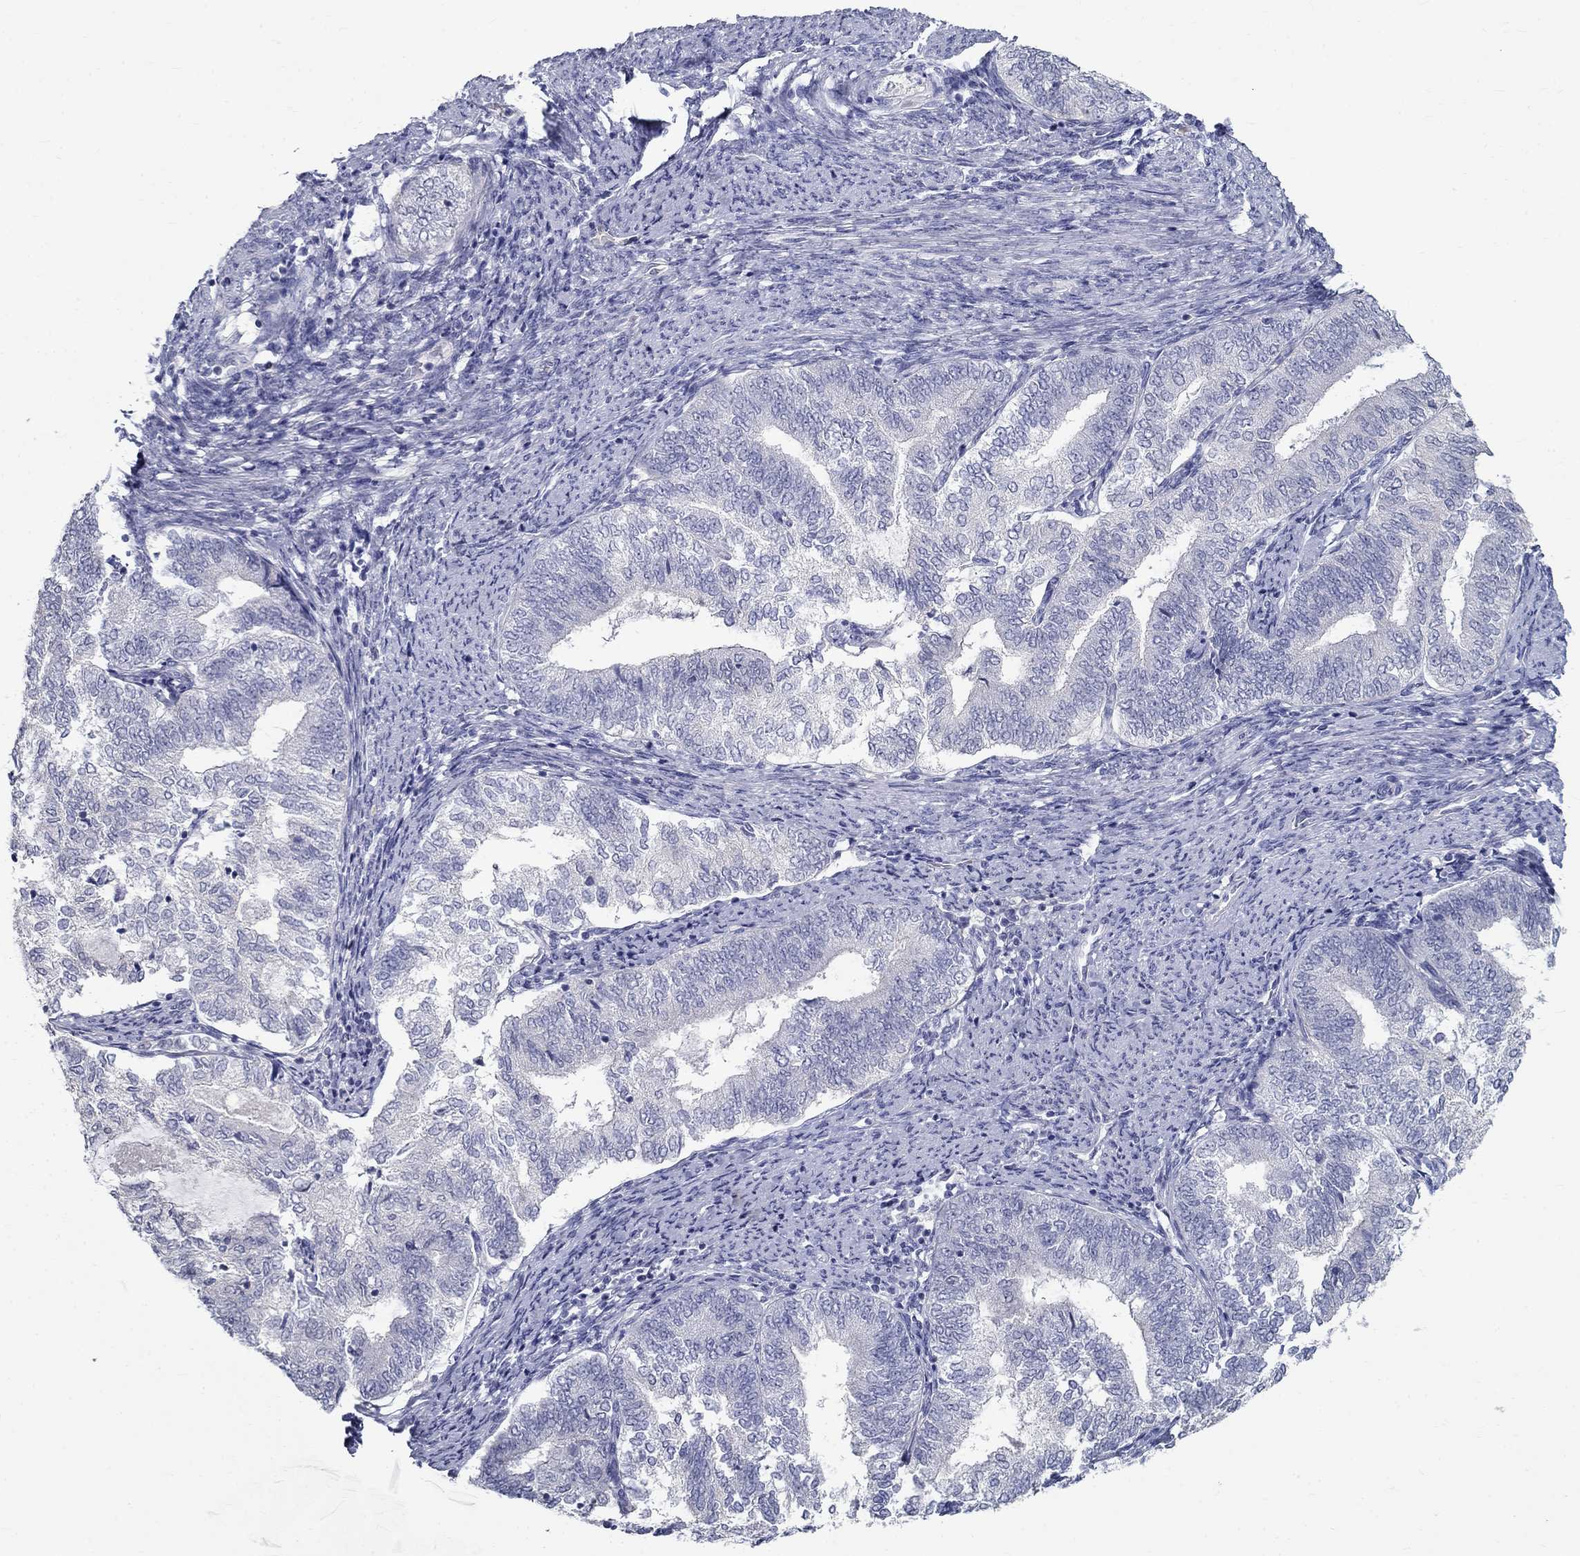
{"staining": {"intensity": "negative", "quantity": "none", "location": "none"}, "tissue": "endometrial cancer", "cell_type": "Tumor cells", "image_type": "cancer", "snomed": [{"axis": "morphology", "description": "Adenocarcinoma, NOS"}, {"axis": "topography", "description": "Endometrium"}], "caption": "DAB immunohistochemical staining of human adenocarcinoma (endometrial) exhibits no significant staining in tumor cells. Brightfield microscopy of immunohistochemistry (IHC) stained with DAB (3,3'-diaminobenzidine) (brown) and hematoxylin (blue), captured at high magnification.", "gene": "GUCA1A", "patient": {"sex": "female", "age": 65}}